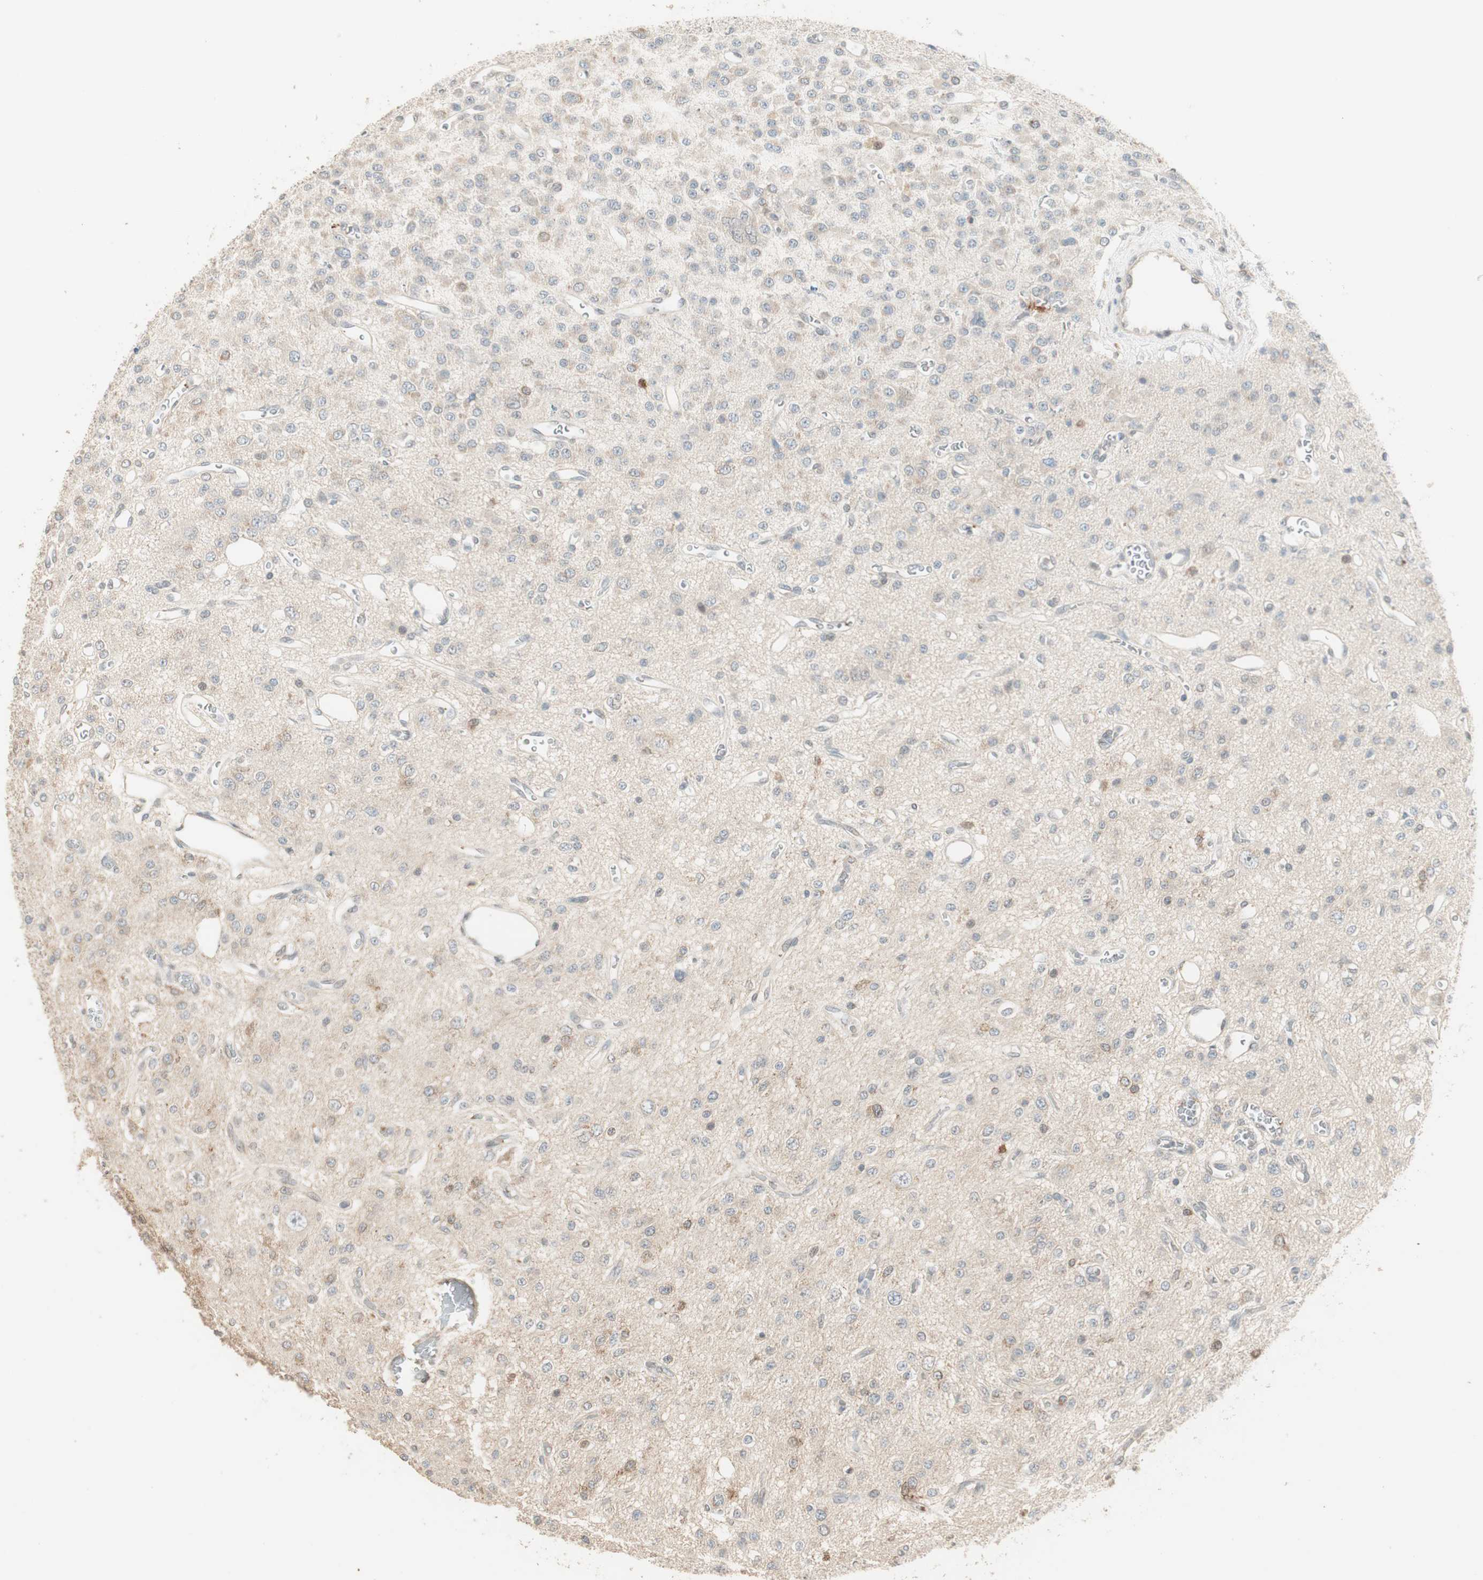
{"staining": {"intensity": "weak", "quantity": "25%-75%", "location": "cytoplasmic/membranous"}, "tissue": "glioma", "cell_type": "Tumor cells", "image_type": "cancer", "snomed": [{"axis": "morphology", "description": "Glioma, malignant, Low grade"}, {"axis": "topography", "description": "Brain"}], "caption": "Immunohistochemical staining of malignant glioma (low-grade) shows low levels of weak cytoplasmic/membranous staining in about 25%-75% of tumor cells. (brown staining indicates protein expression, while blue staining denotes nuclei).", "gene": "TASOR", "patient": {"sex": "male", "age": 38}}